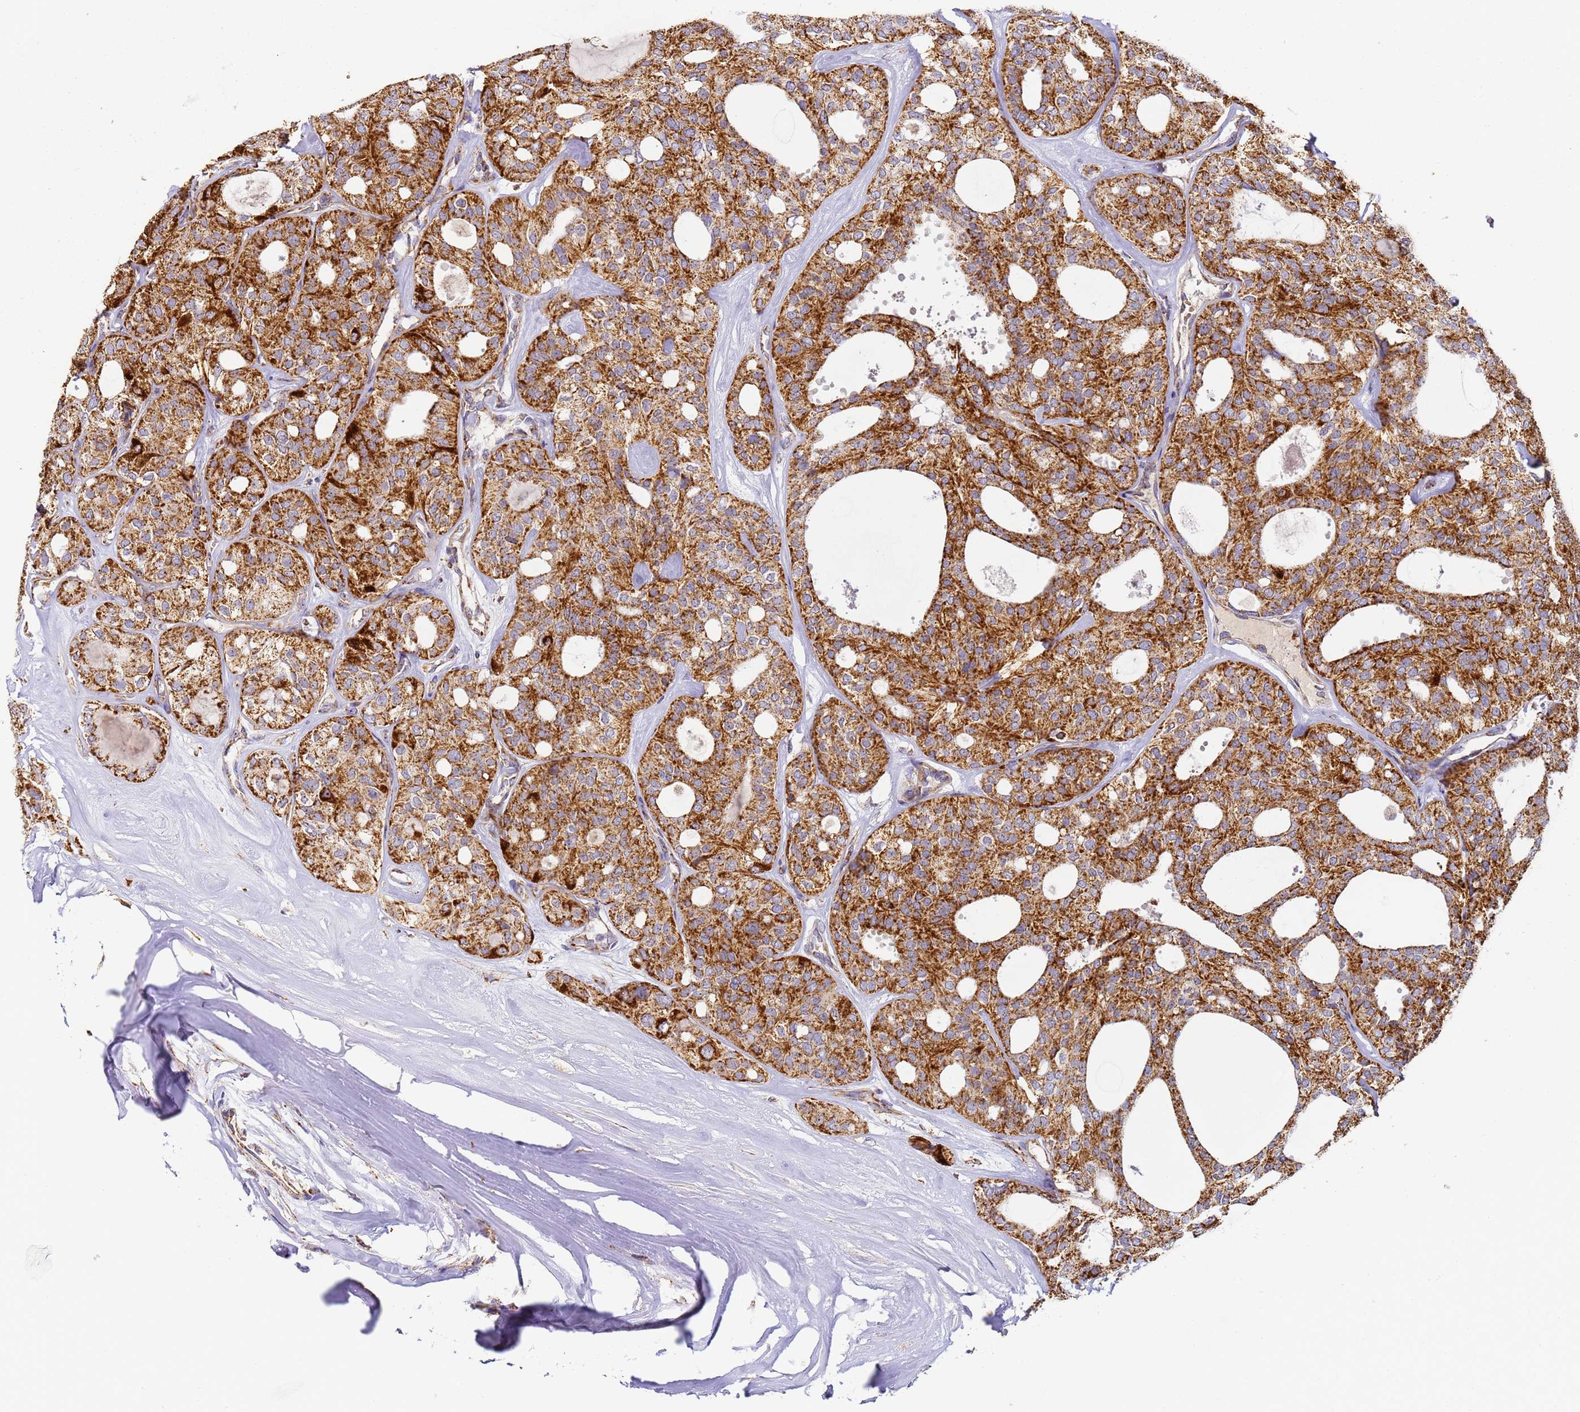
{"staining": {"intensity": "strong", "quantity": ">75%", "location": "cytoplasmic/membranous"}, "tissue": "thyroid cancer", "cell_type": "Tumor cells", "image_type": "cancer", "snomed": [{"axis": "morphology", "description": "Follicular adenoma carcinoma, NOS"}, {"axis": "topography", "description": "Thyroid gland"}], "caption": "Human follicular adenoma carcinoma (thyroid) stained with a protein marker reveals strong staining in tumor cells.", "gene": "FRG2C", "patient": {"sex": "male", "age": 75}}